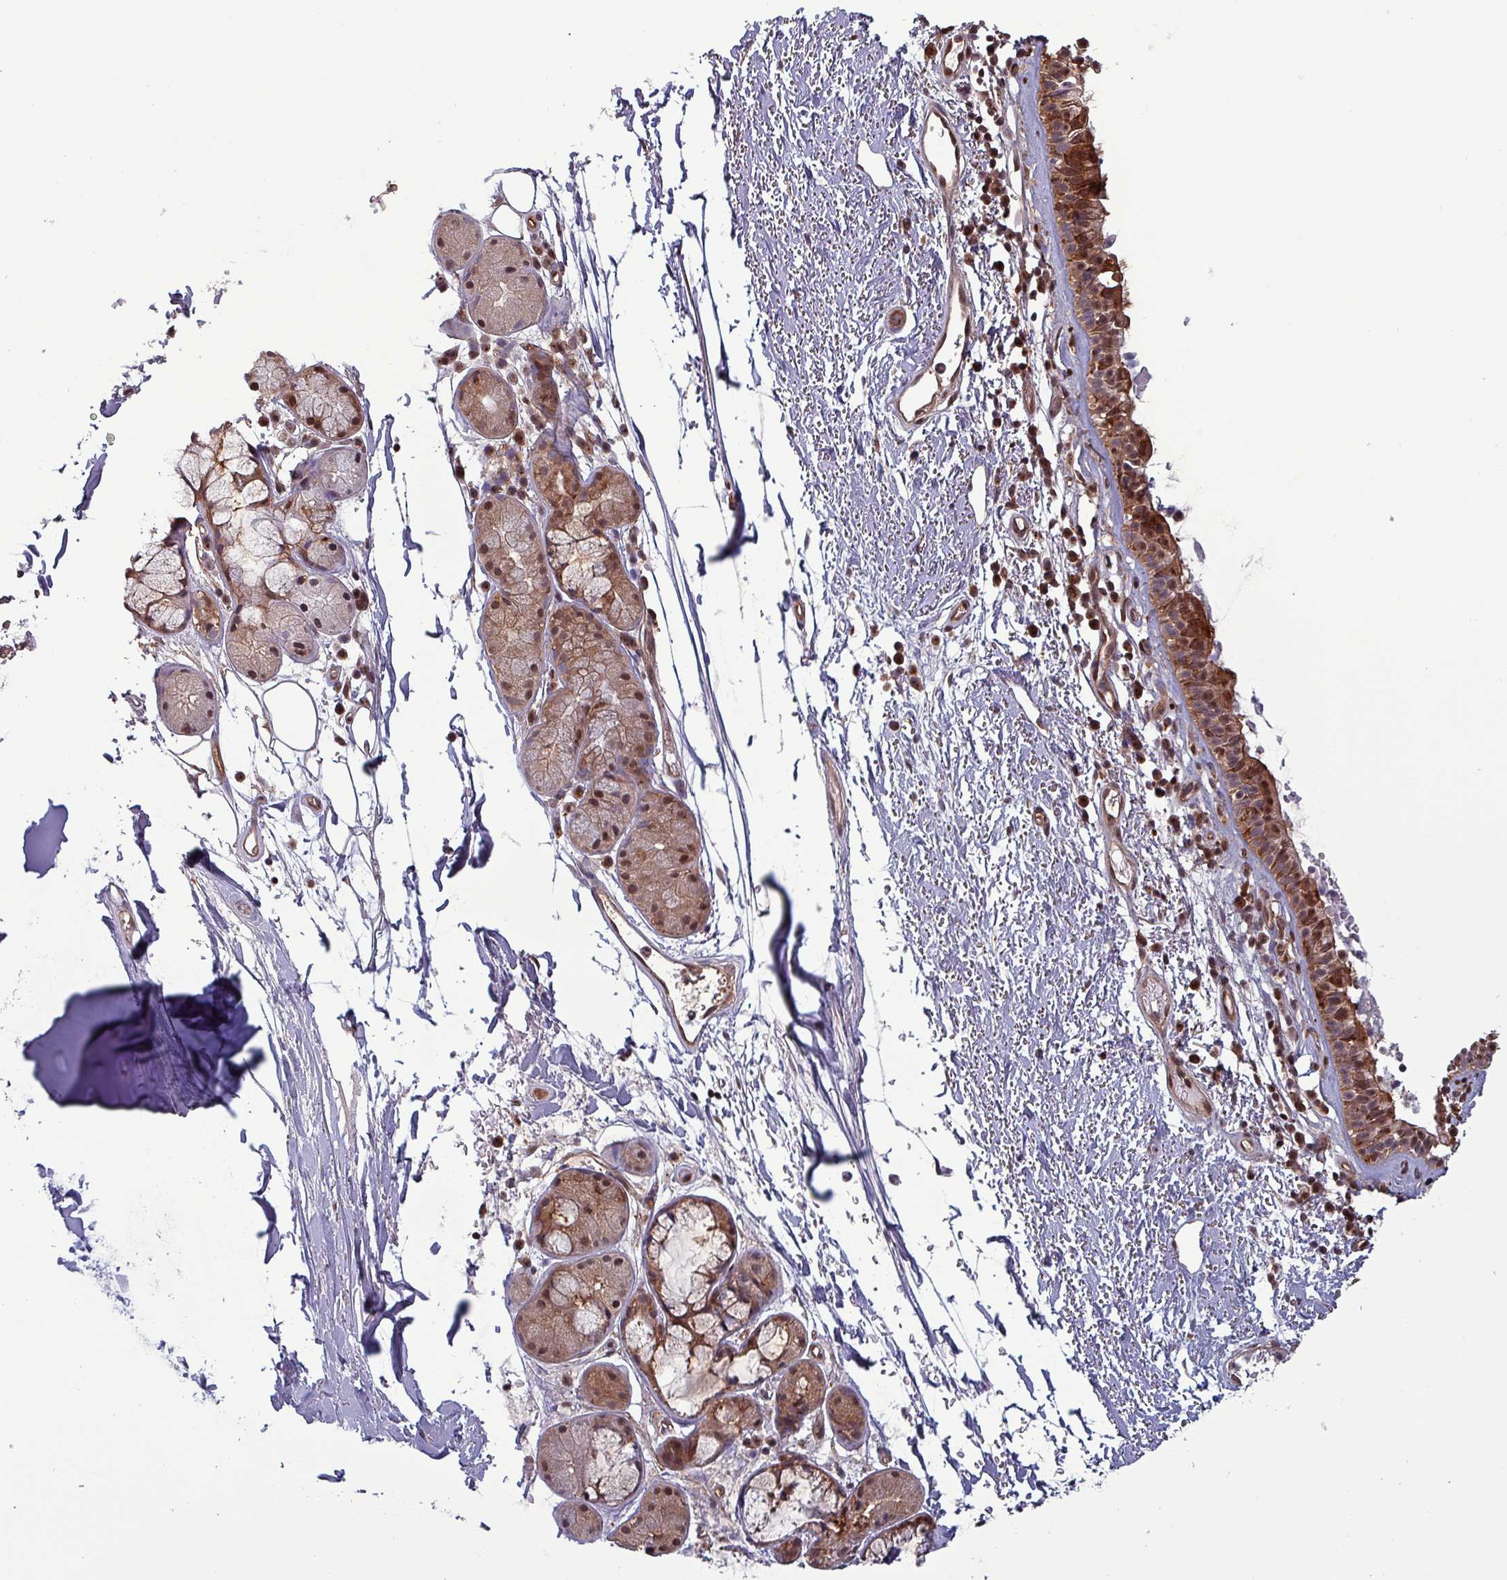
{"staining": {"intensity": "strong", "quantity": "25%-75%", "location": "cytoplasmic/membranous,nuclear"}, "tissue": "nasopharynx", "cell_type": "Respiratory epithelial cells", "image_type": "normal", "snomed": [{"axis": "morphology", "description": "Normal tissue, NOS"}, {"axis": "topography", "description": "Cartilage tissue"}, {"axis": "topography", "description": "Nasopharynx"}], "caption": "Immunohistochemical staining of benign nasopharynx reveals 25%-75% levels of strong cytoplasmic/membranous,nuclear protein expression in approximately 25%-75% of respiratory epithelial cells.", "gene": "PSMB8", "patient": {"sex": "male", "age": 56}}